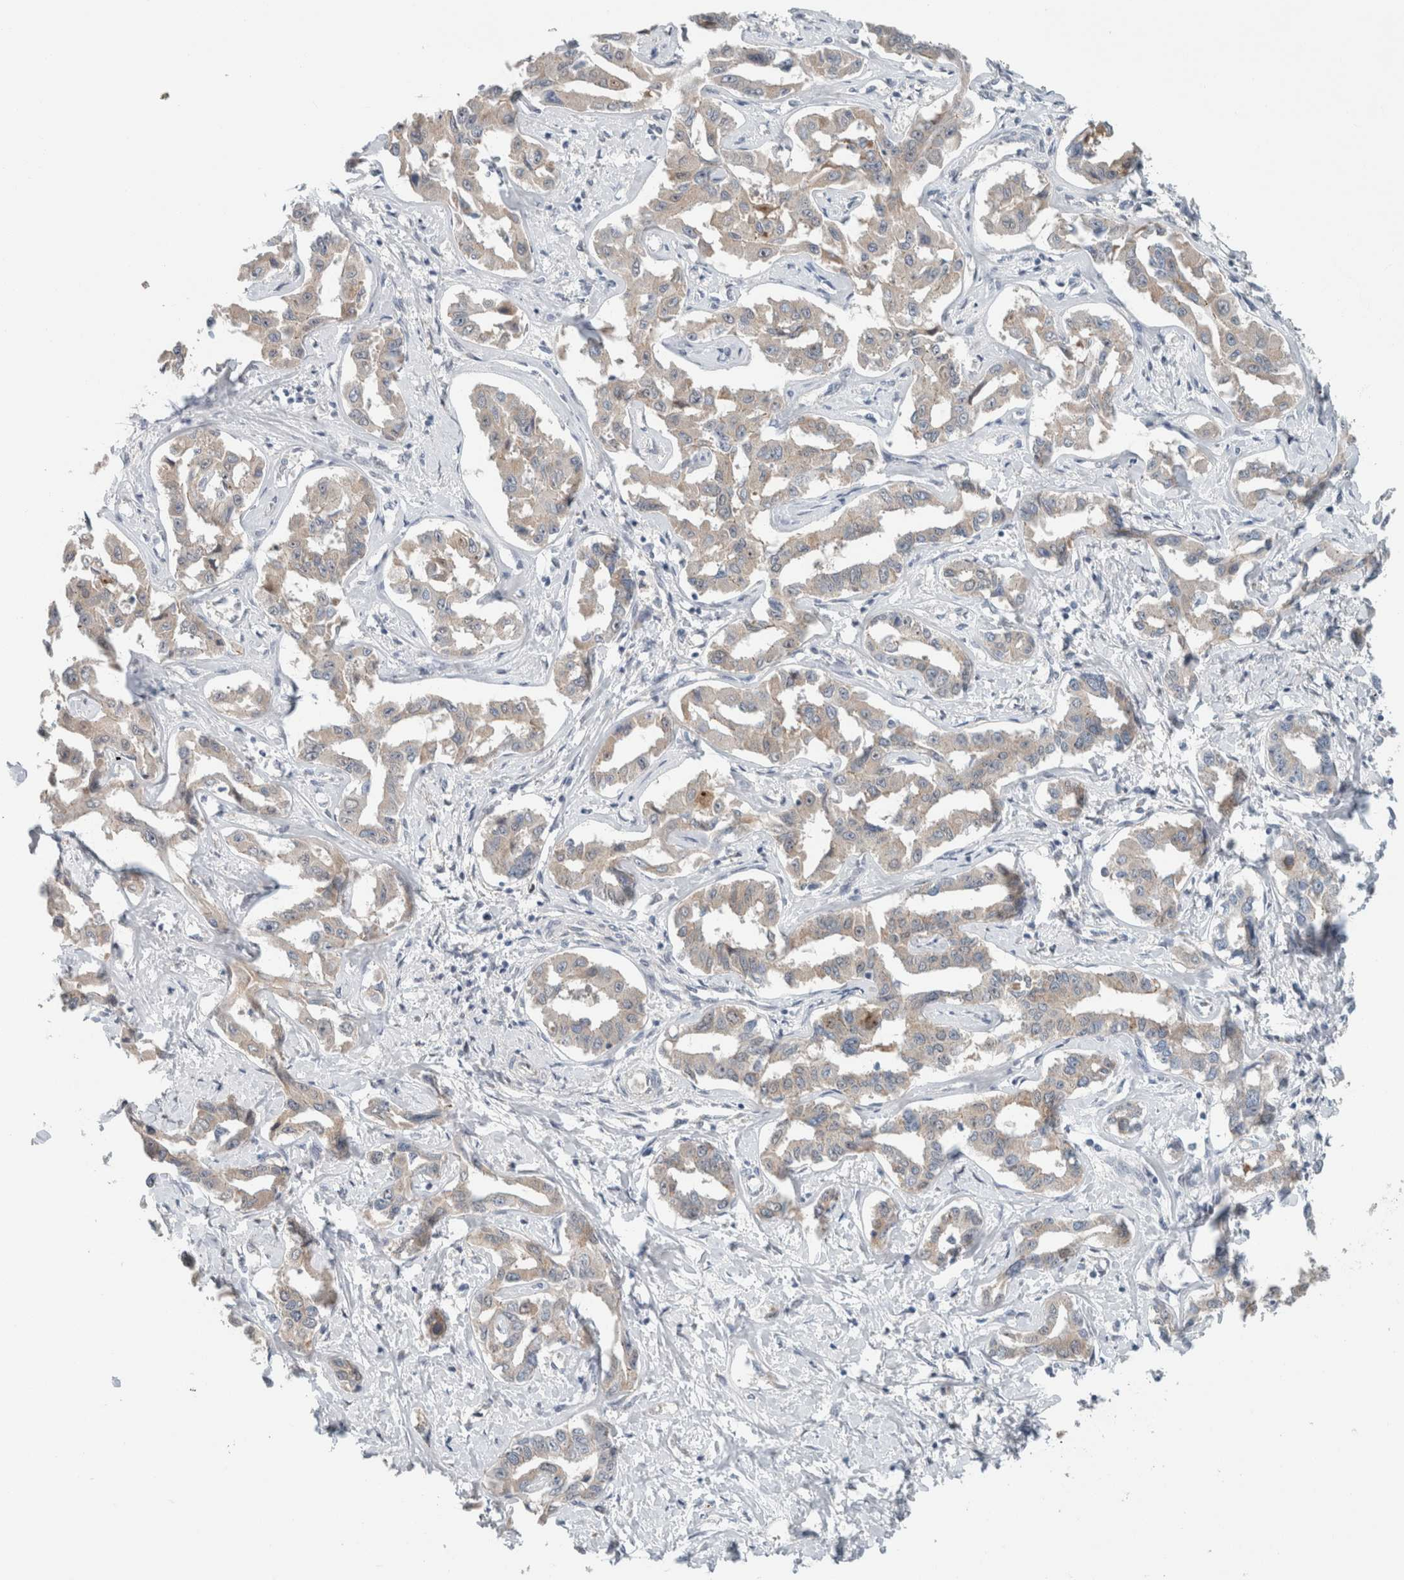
{"staining": {"intensity": "weak", "quantity": "25%-75%", "location": "cytoplasmic/membranous"}, "tissue": "liver cancer", "cell_type": "Tumor cells", "image_type": "cancer", "snomed": [{"axis": "morphology", "description": "Cholangiocarcinoma"}, {"axis": "topography", "description": "Liver"}], "caption": "Liver cholangiocarcinoma stained for a protein reveals weak cytoplasmic/membranous positivity in tumor cells.", "gene": "CRAT", "patient": {"sex": "male", "age": 59}}